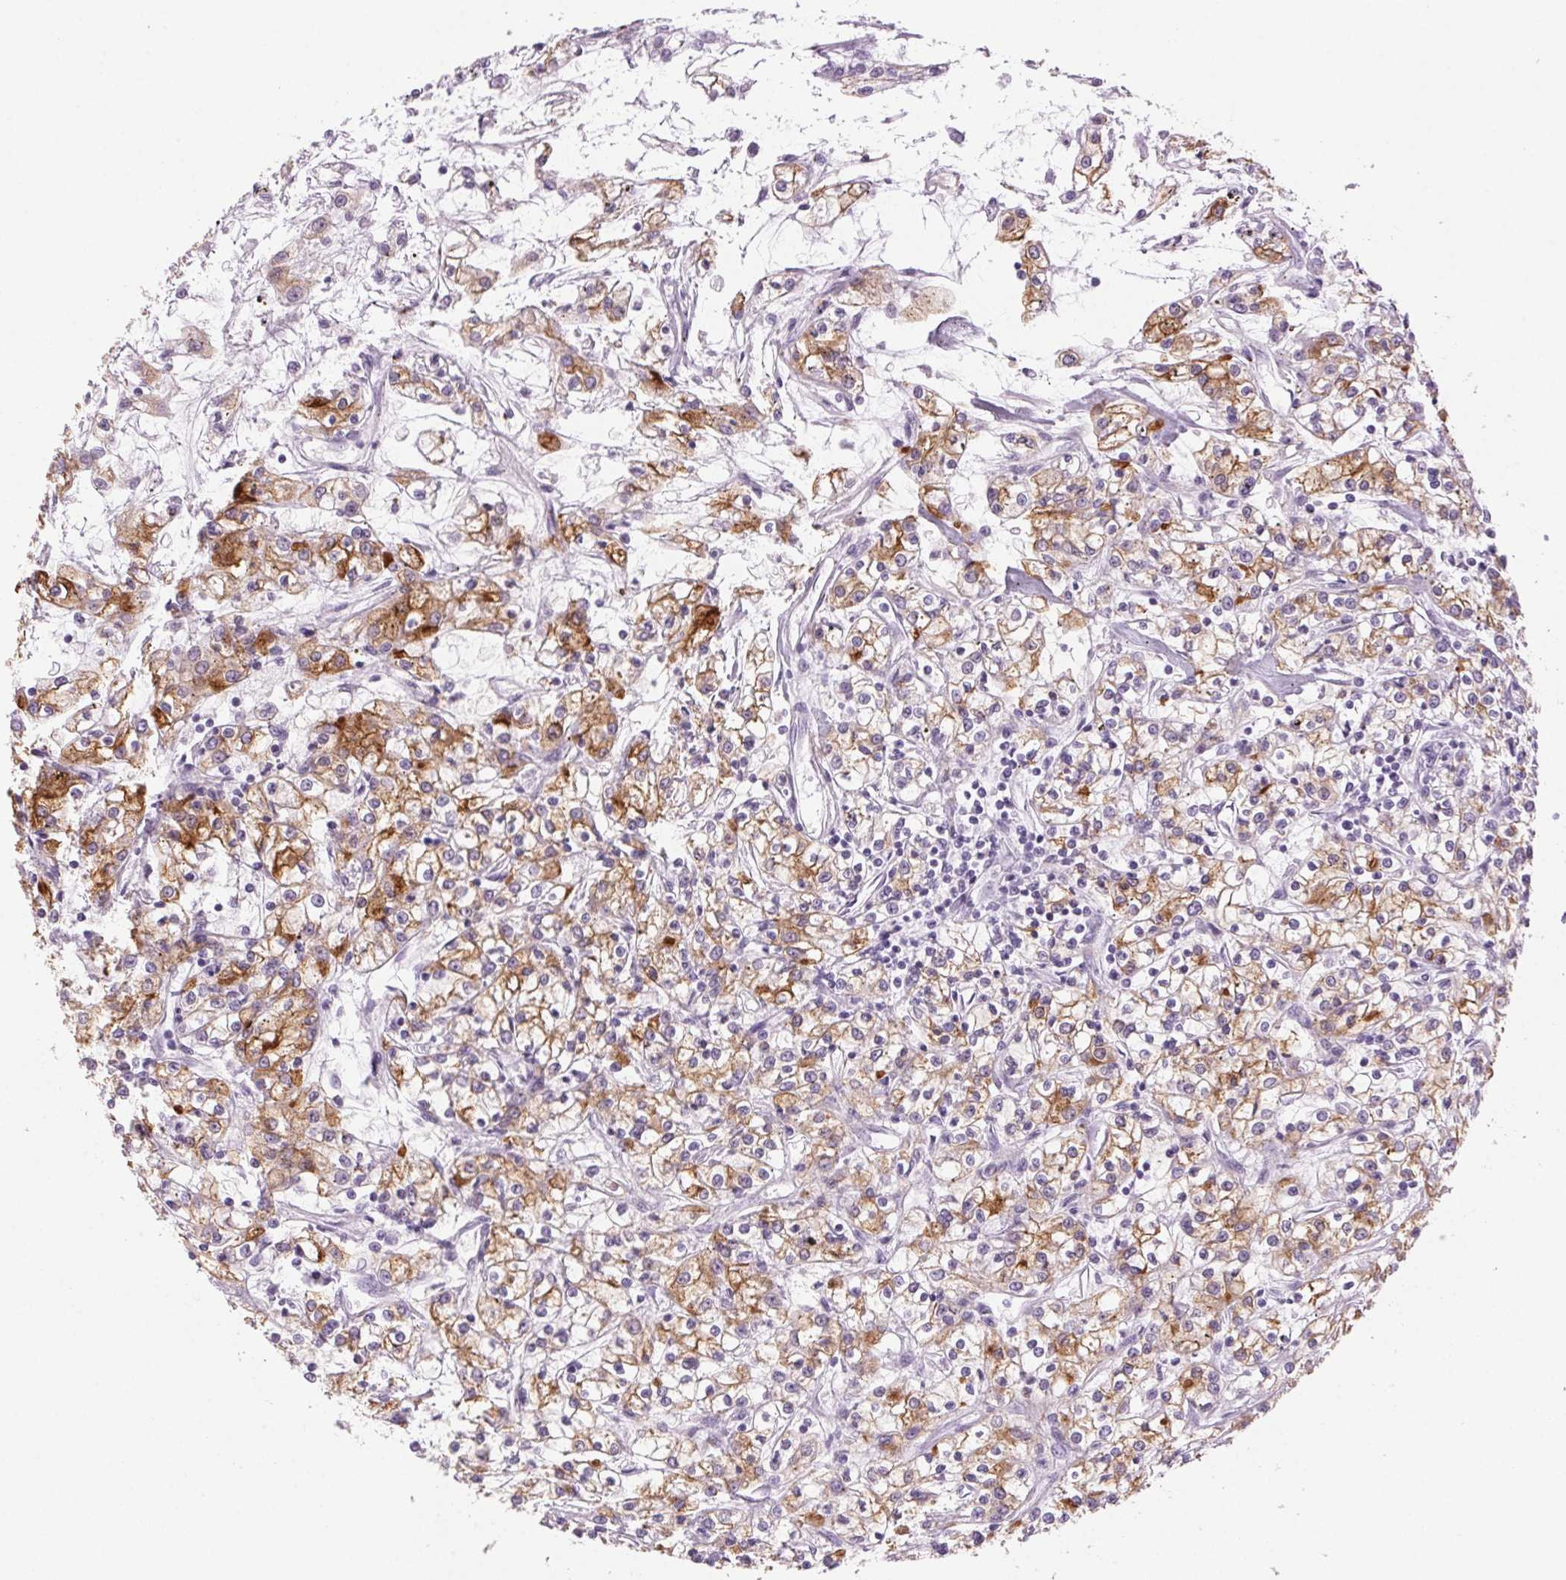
{"staining": {"intensity": "moderate", "quantity": "25%-75%", "location": "cytoplasmic/membranous"}, "tissue": "renal cancer", "cell_type": "Tumor cells", "image_type": "cancer", "snomed": [{"axis": "morphology", "description": "Adenocarcinoma, NOS"}, {"axis": "topography", "description": "Kidney"}], "caption": "Immunohistochemical staining of renal cancer reveals medium levels of moderate cytoplasmic/membranous positivity in approximately 25%-75% of tumor cells. Immunohistochemistry stains the protein of interest in brown and the nuclei are stained blue.", "gene": "LRP2", "patient": {"sex": "female", "age": 59}}